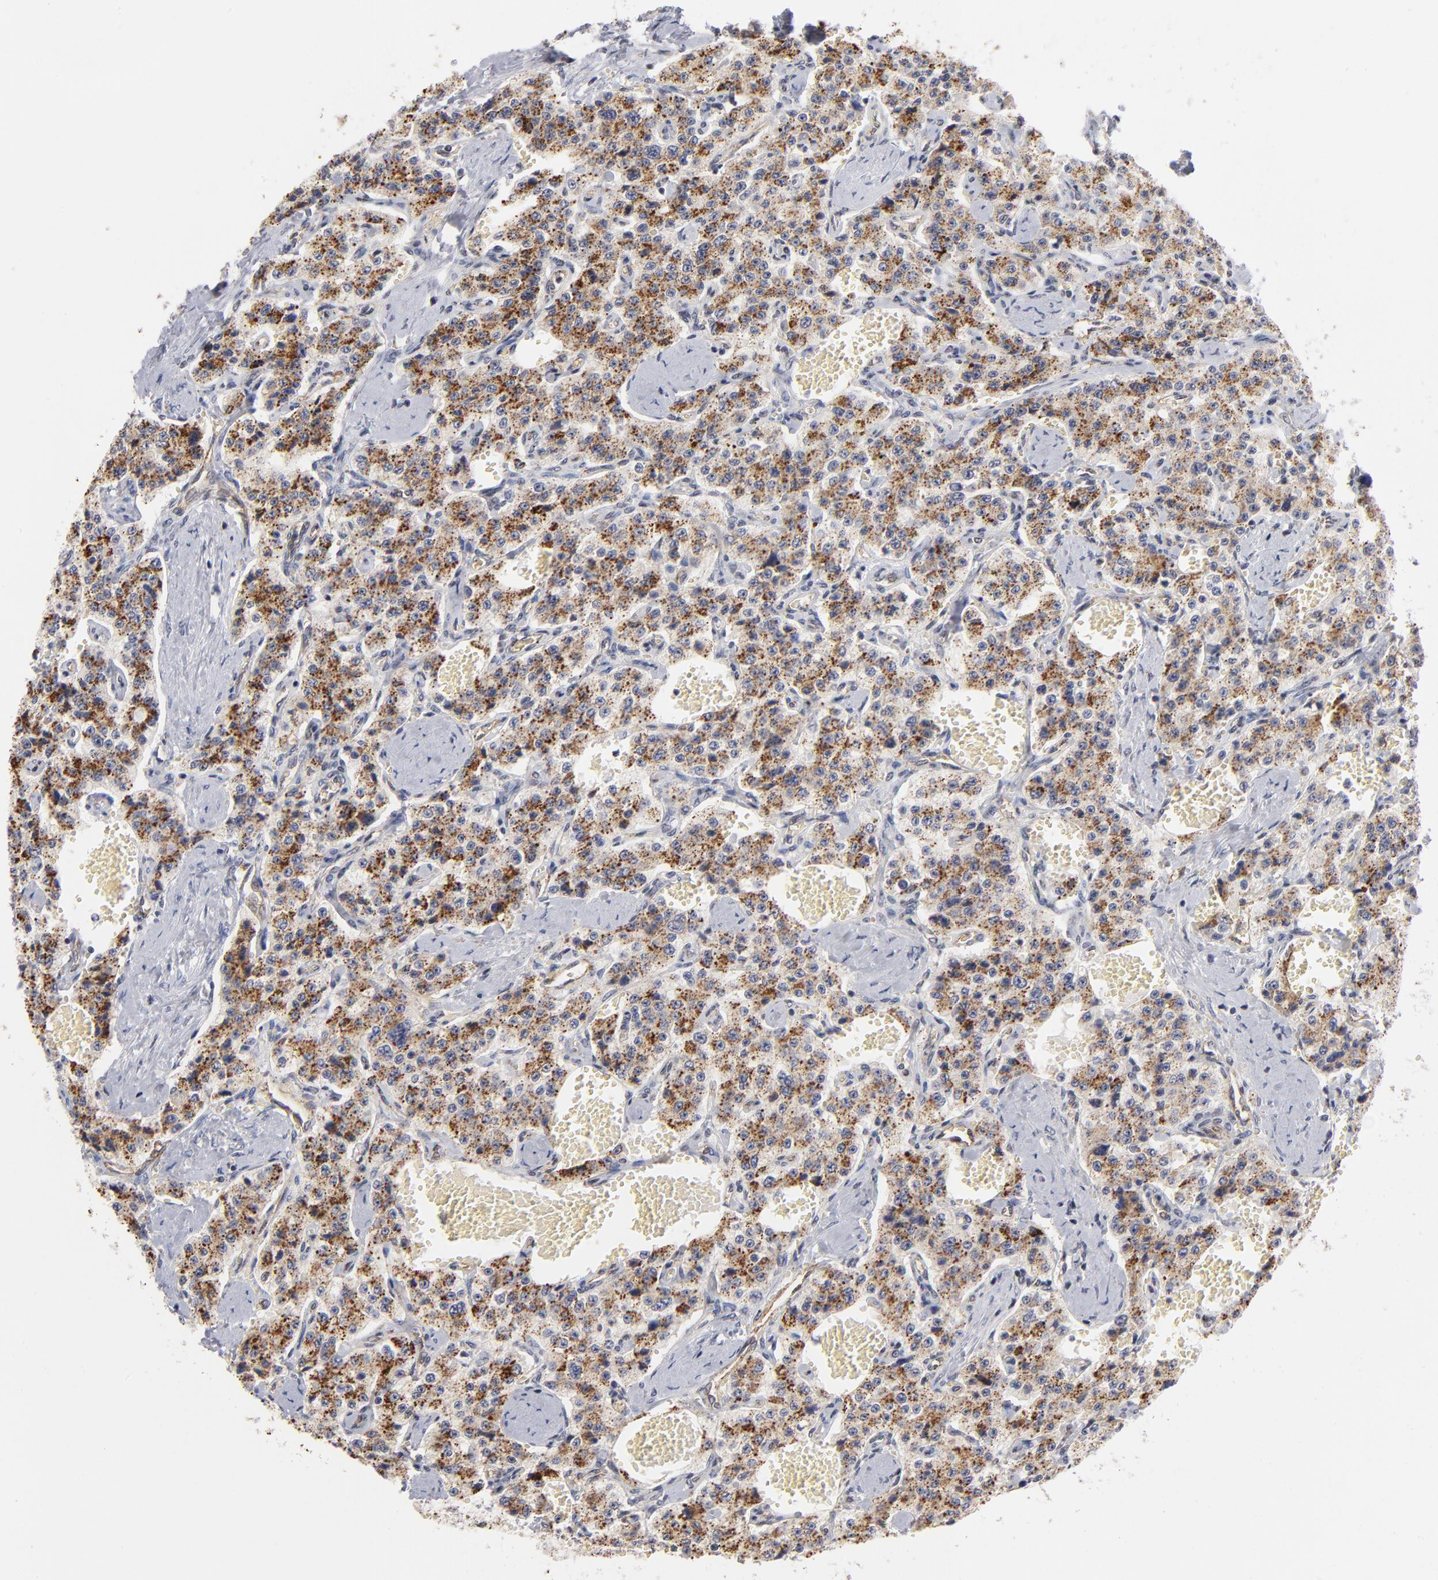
{"staining": {"intensity": "moderate", "quantity": ">75%", "location": "cytoplasmic/membranous"}, "tissue": "carcinoid", "cell_type": "Tumor cells", "image_type": "cancer", "snomed": [{"axis": "morphology", "description": "Carcinoid, malignant, NOS"}, {"axis": "topography", "description": "Small intestine"}], "caption": "Approximately >75% of tumor cells in human carcinoid exhibit moderate cytoplasmic/membranous protein staining as visualized by brown immunohistochemical staining.", "gene": "GABPA", "patient": {"sex": "male", "age": 52}}